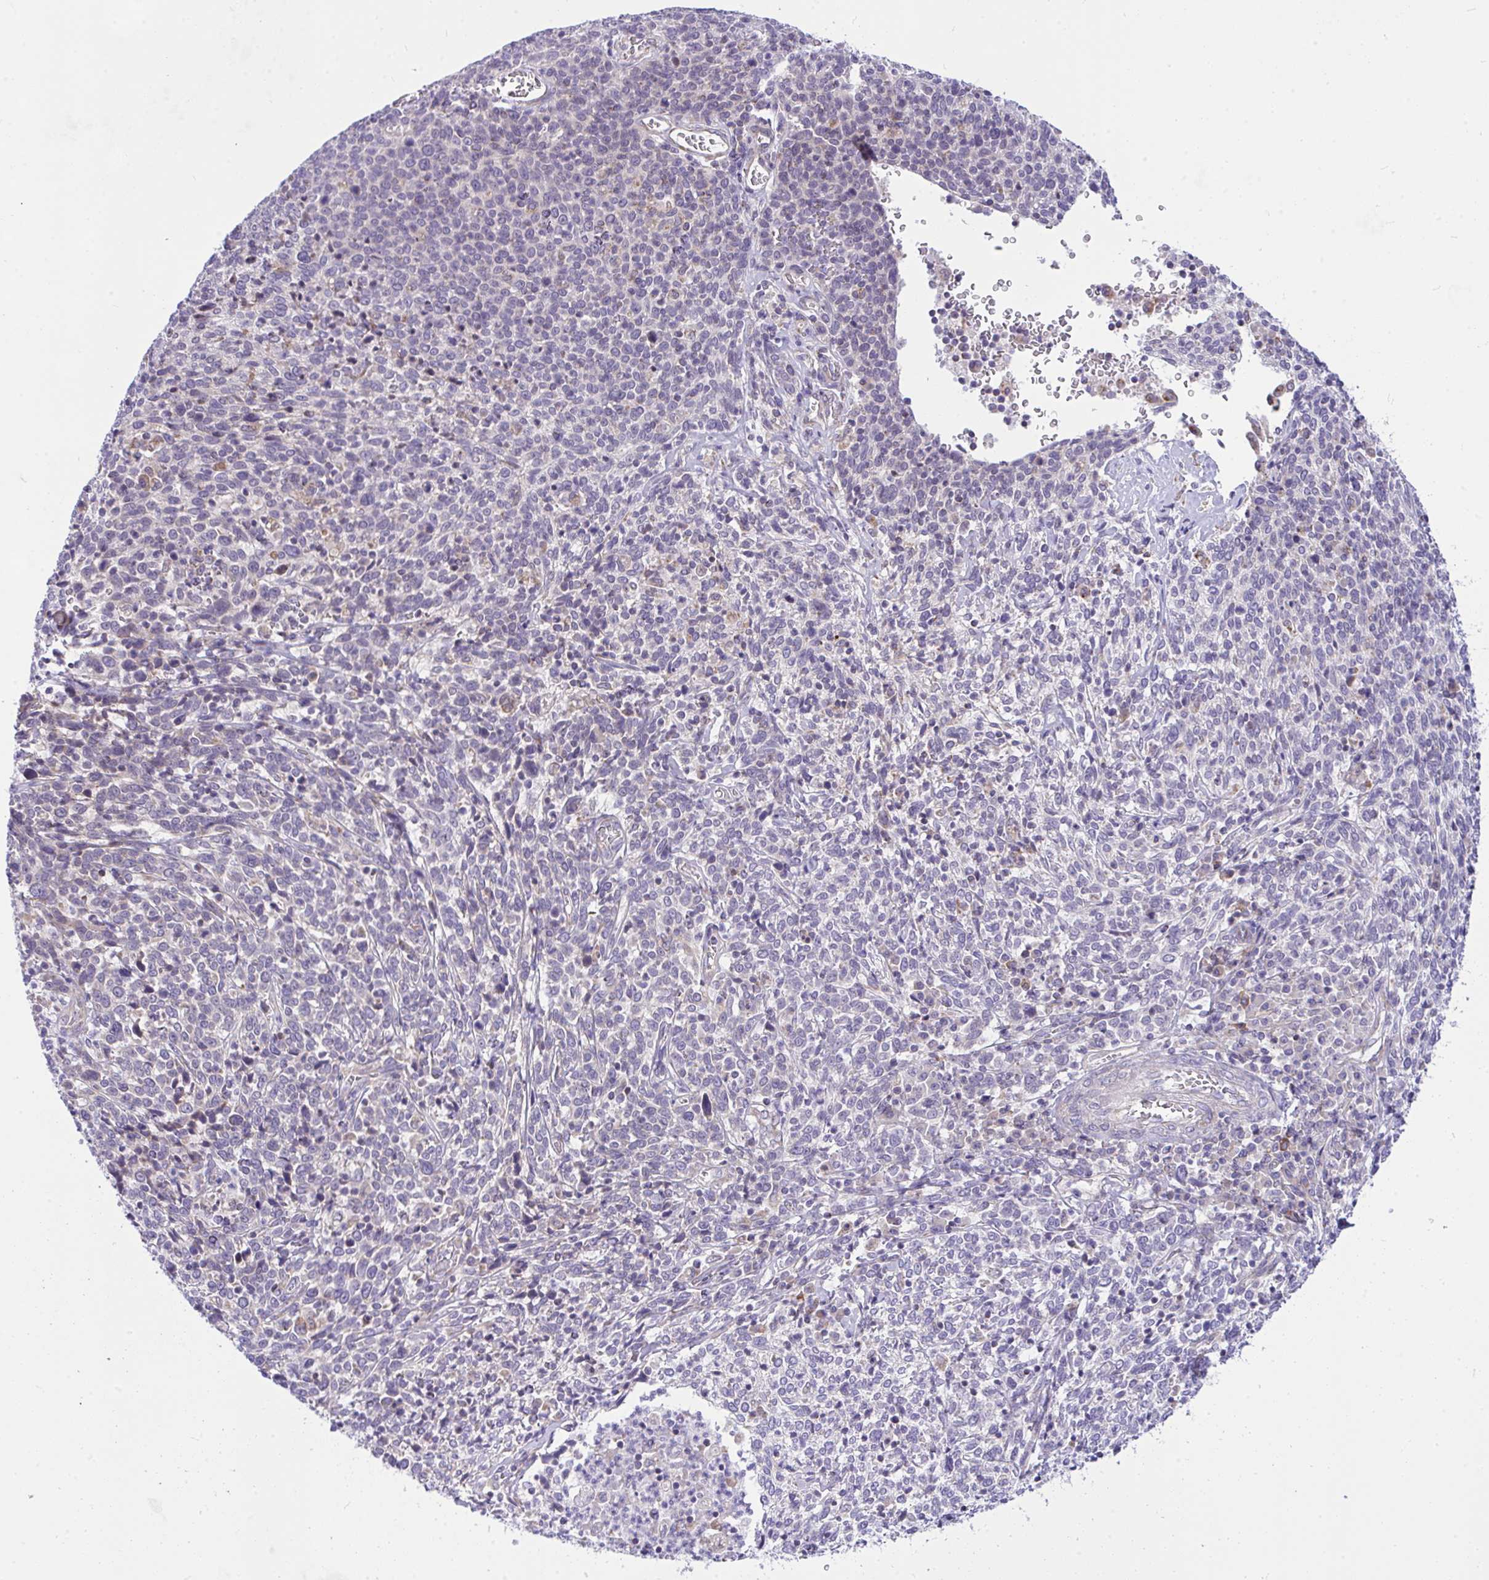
{"staining": {"intensity": "negative", "quantity": "none", "location": "none"}, "tissue": "cervical cancer", "cell_type": "Tumor cells", "image_type": "cancer", "snomed": [{"axis": "morphology", "description": "Squamous cell carcinoma, NOS"}, {"axis": "topography", "description": "Cervix"}], "caption": "This is an immunohistochemistry (IHC) image of human cervical cancer (squamous cell carcinoma). There is no positivity in tumor cells.", "gene": "CEP63", "patient": {"sex": "female", "age": 46}}